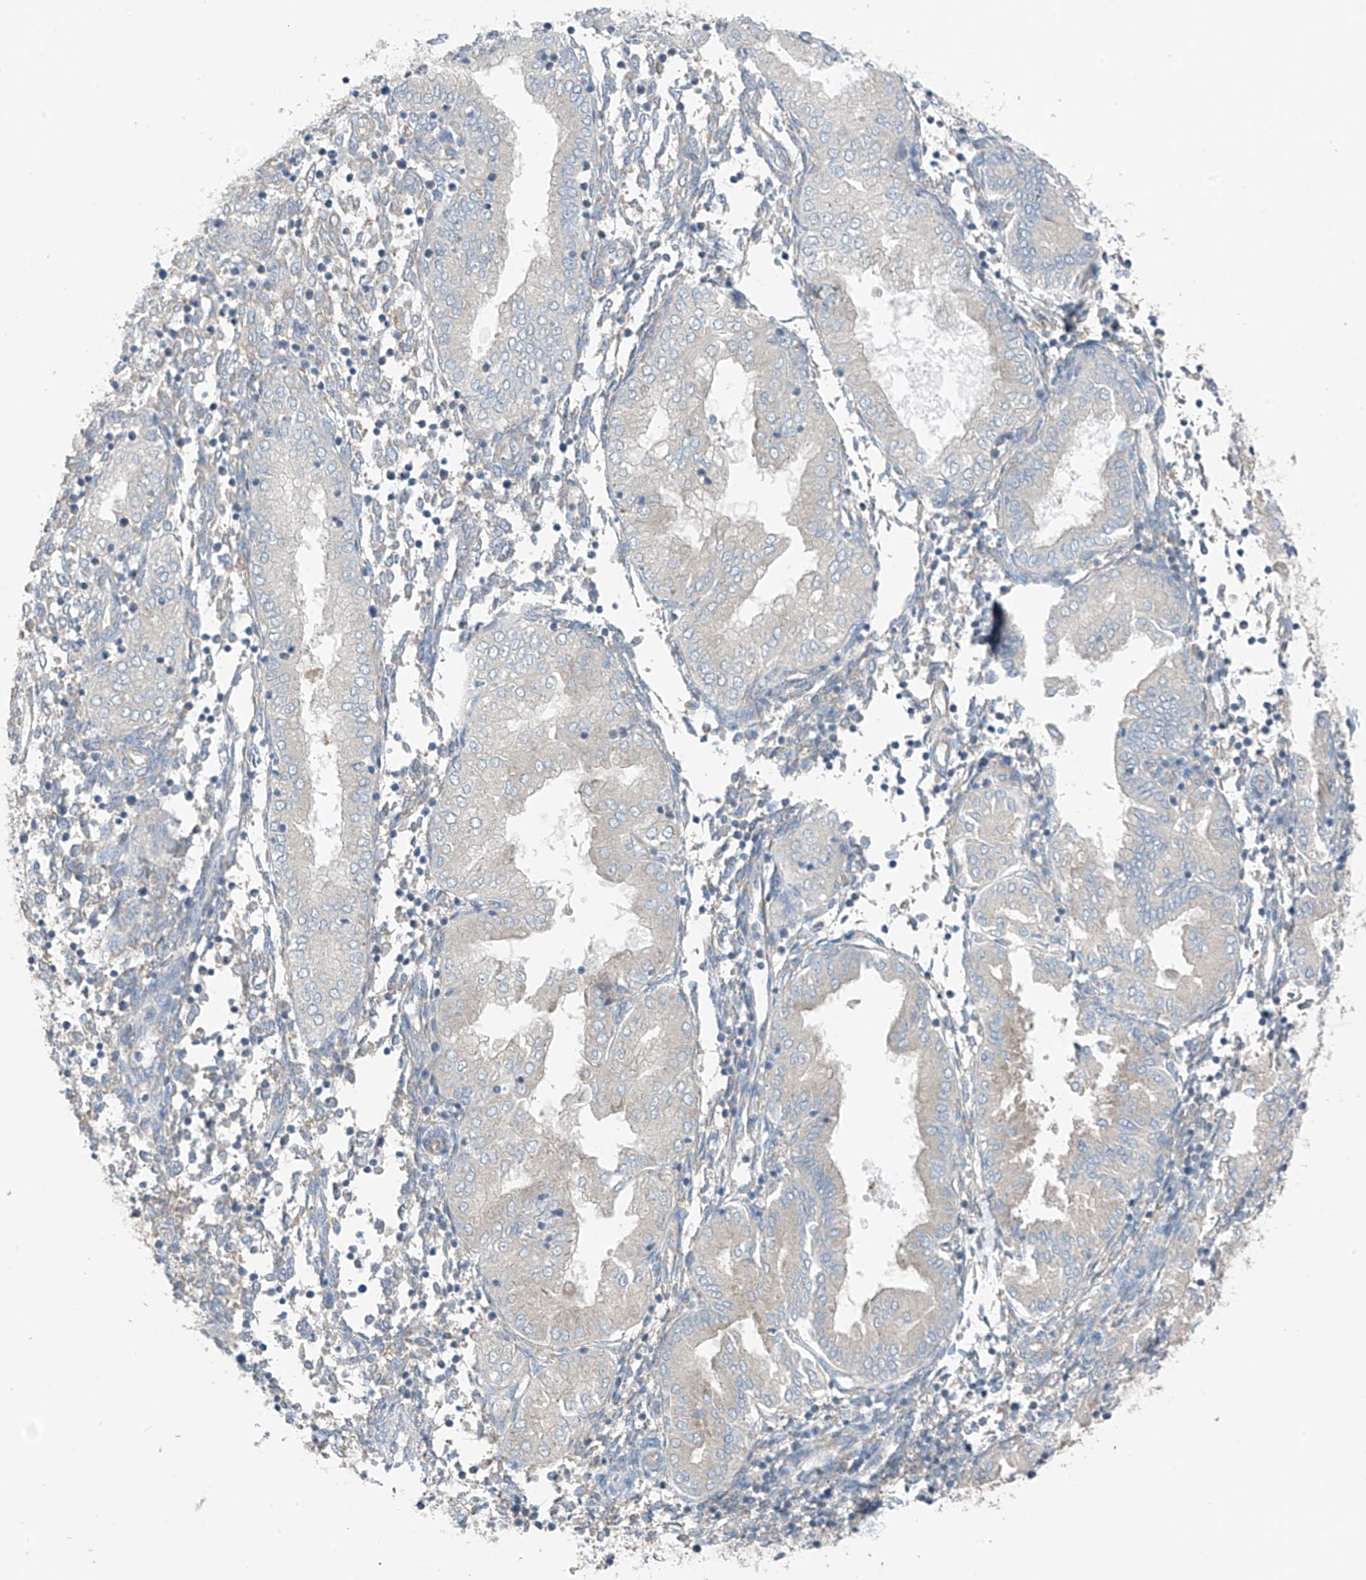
{"staining": {"intensity": "negative", "quantity": "none", "location": "none"}, "tissue": "endometrium", "cell_type": "Cells in endometrial stroma", "image_type": "normal", "snomed": [{"axis": "morphology", "description": "Normal tissue, NOS"}, {"axis": "topography", "description": "Endometrium"}], "caption": "Histopathology image shows no protein staining in cells in endometrial stroma of unremarkable endometrium.", "gene": "RPL4", "patient": {"sex": "female", "age": 53}}